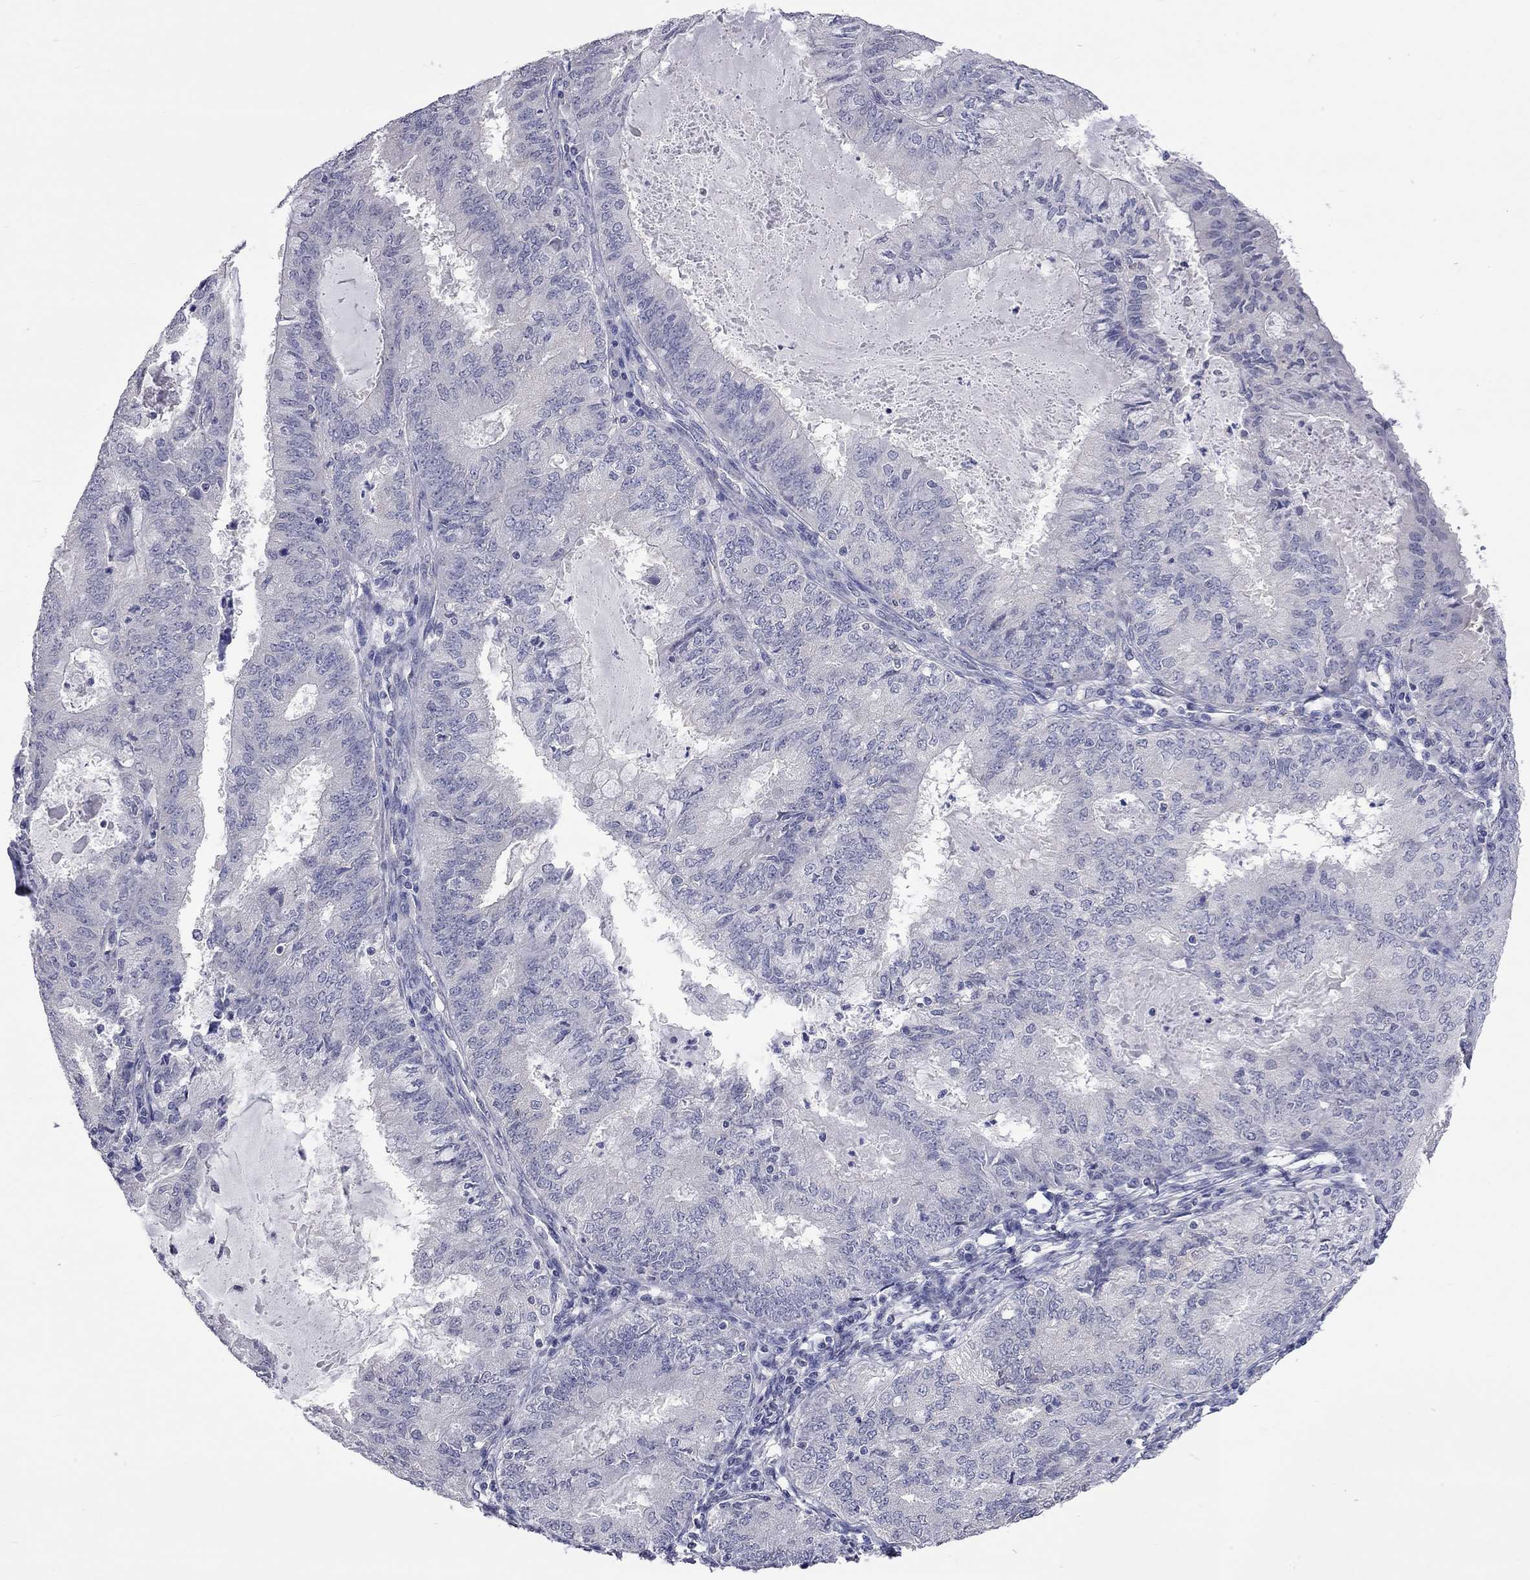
{"staining": {"intensity": "negative", "quantity": "none", "location": "none"}, "tissue": "endometrial cancer", "cell_type": "Tumor cells", "image_type": "cancer", "snomed": [{"axis": "morphology", "description": "Adenocarcinoma, NOS"}, {"axis": "topography", "description": "Endometrium"}], "caption": "The IHC photomicrograph has no significant positivity in tumor cells of adenocarcinoma (endometrial) tissue.", "gene": "OPRK1", "patient": {"sex": "female", "age": 57}}